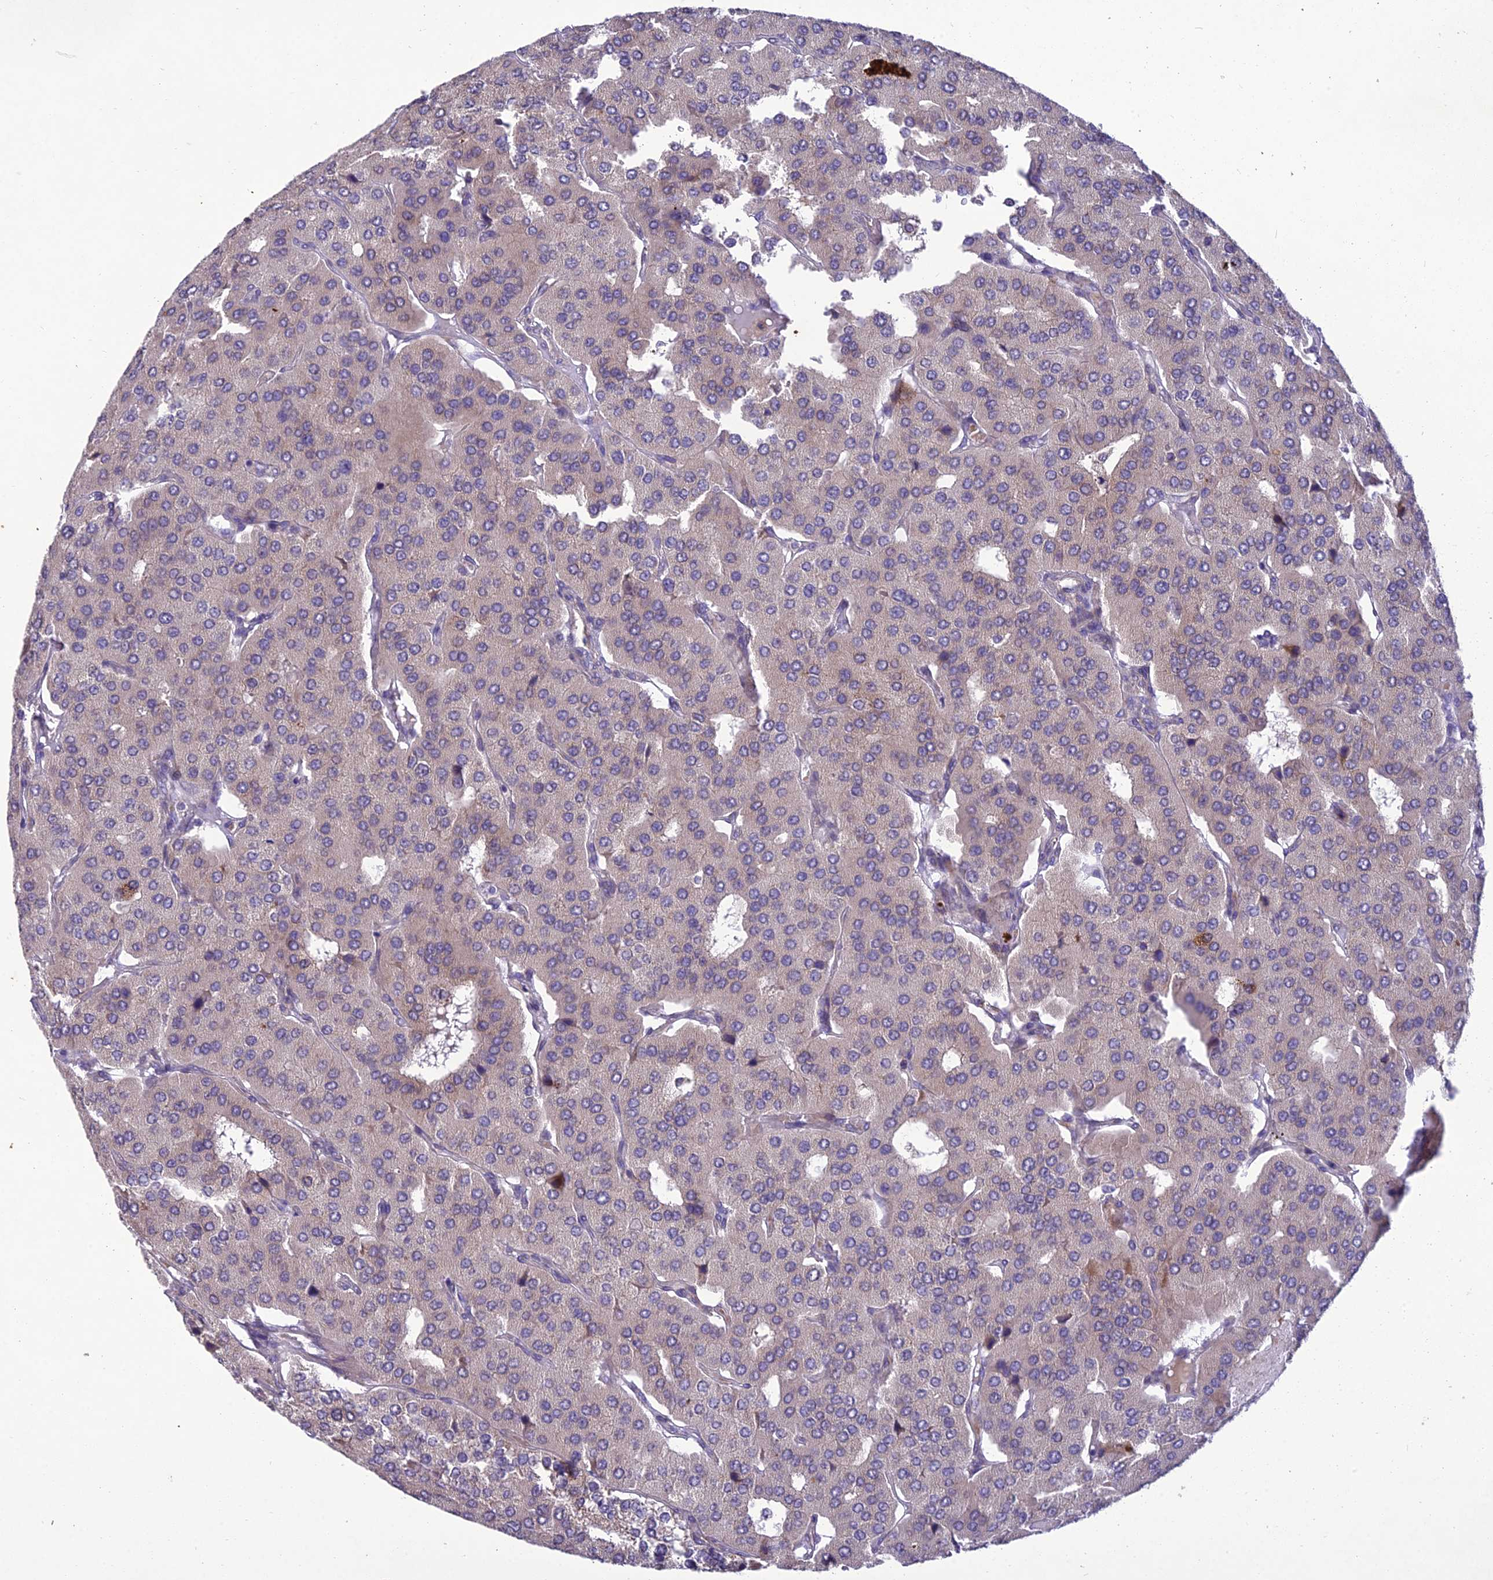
{"staining": {"intensity": "weak", "quantity": "<25%", "location": "cytoplasmic/membranous"}, "tissue": "parathyroid gland", "cell_type": "Glandular cells", "image_type": "normal", "snomed": [{"axis": "morphology", "description": "Normal tissue, NOS"}, {"axis": "morphology", "description": "Adenoma, NOS"}, {"axis": "topography", "description": "Parathyroid gland"}], "caption": "High power microscopy photomicrograph of an immunohistochemistry (IHC) photomicrograph of benign parathyroid gland, revealing no significant staining in glandular cells.", "gene": "CENPL", "patient": {"sex": "female", "age": 86}}